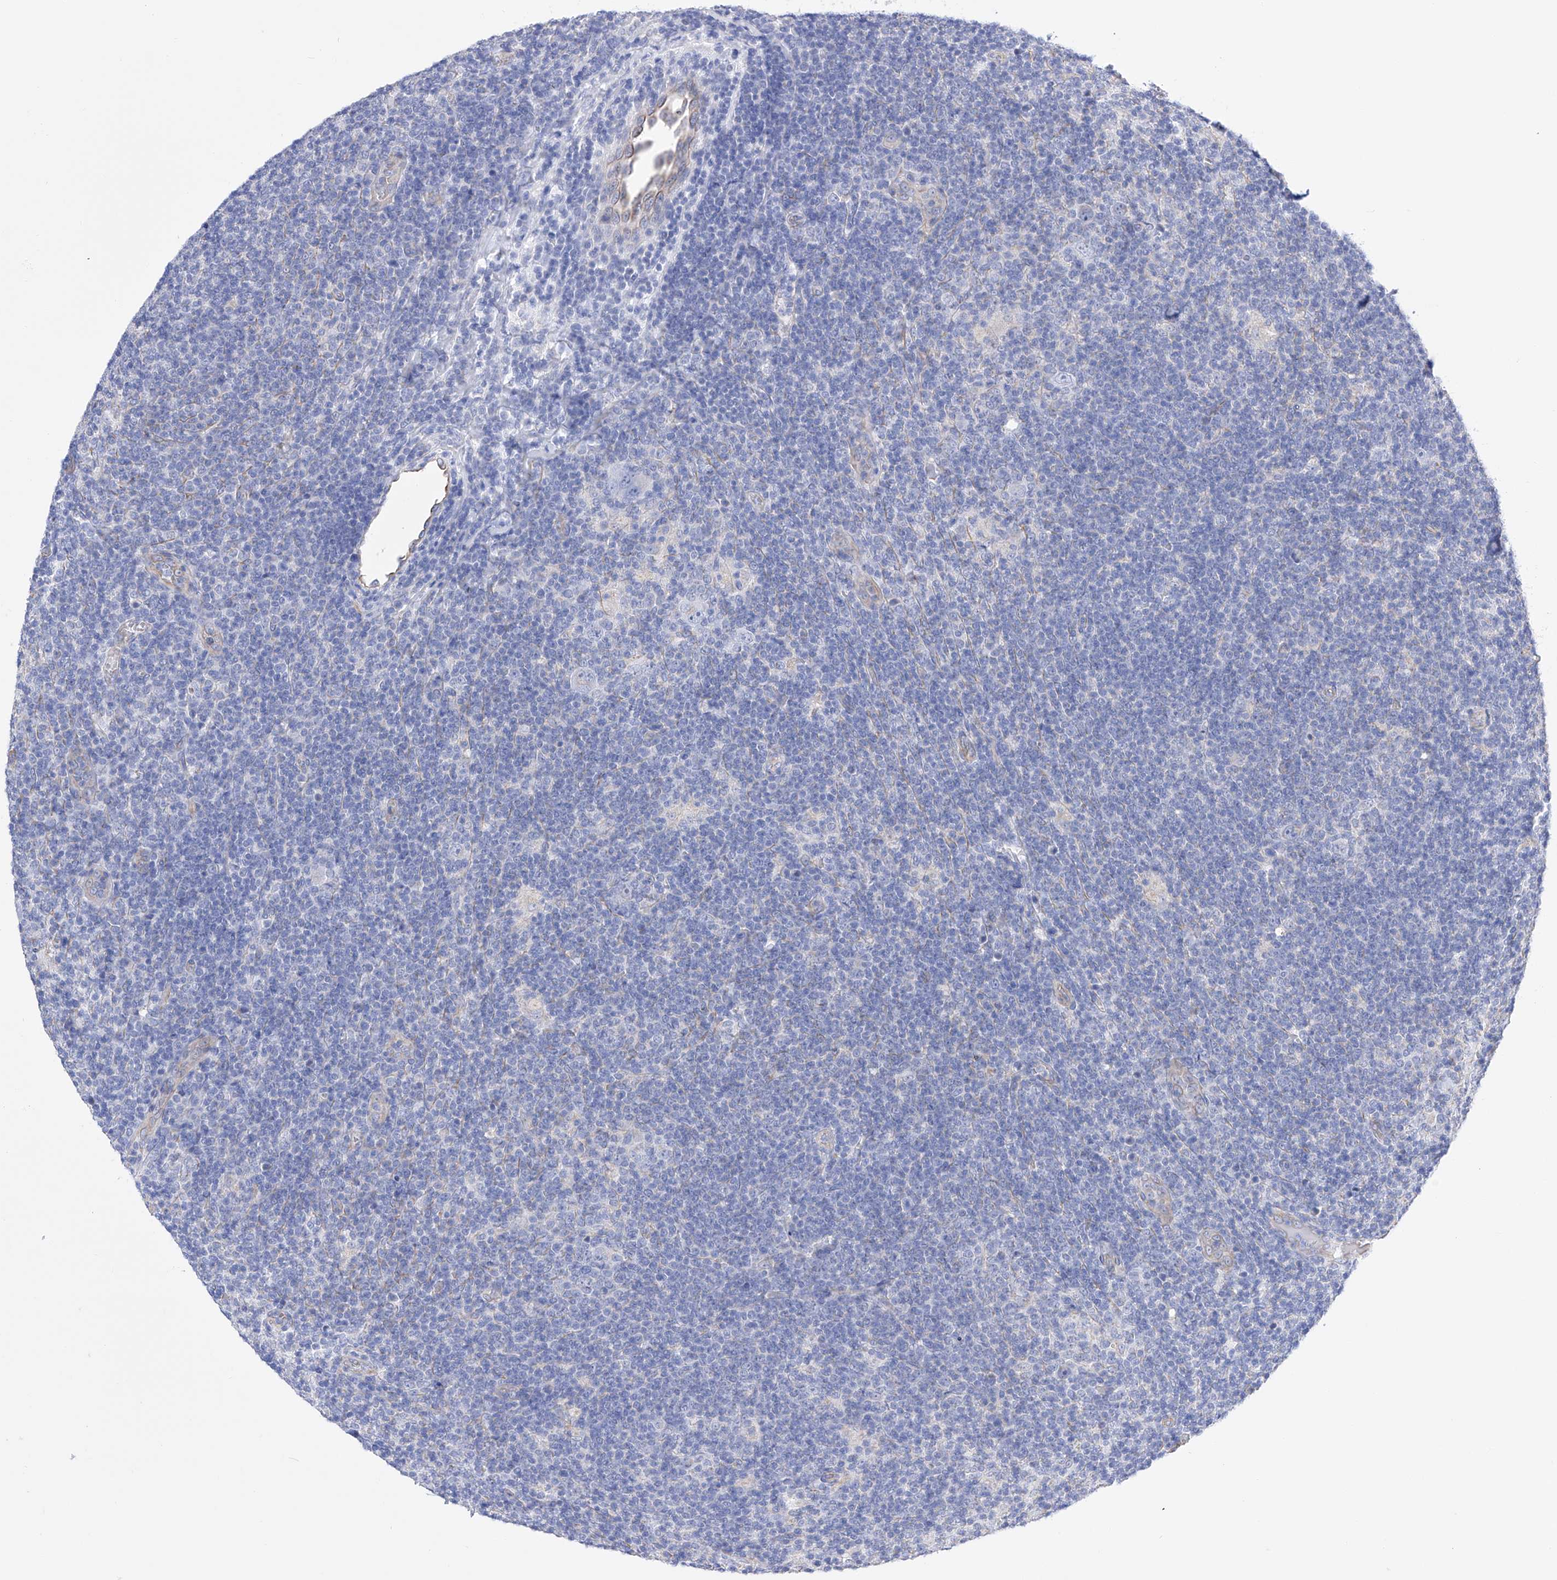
{"staining": {"intensity": "negative", "quantity": "none", "location": "none"}, "tissue": "lymphoma", "cell_type": "Tumor cells", "image_type": "cancer", "snomed": [{"axis": "morphology", "description": "Hodgkin's disease, NOS"}, {"axis": "topography", "description": "Lymph node"}], "caption": "Protein analysis of Hodgkin's disease exhibits no significant staining in tumor cells.", "gene": "FLG", "patient": {"sex": "female", "age": 57}}